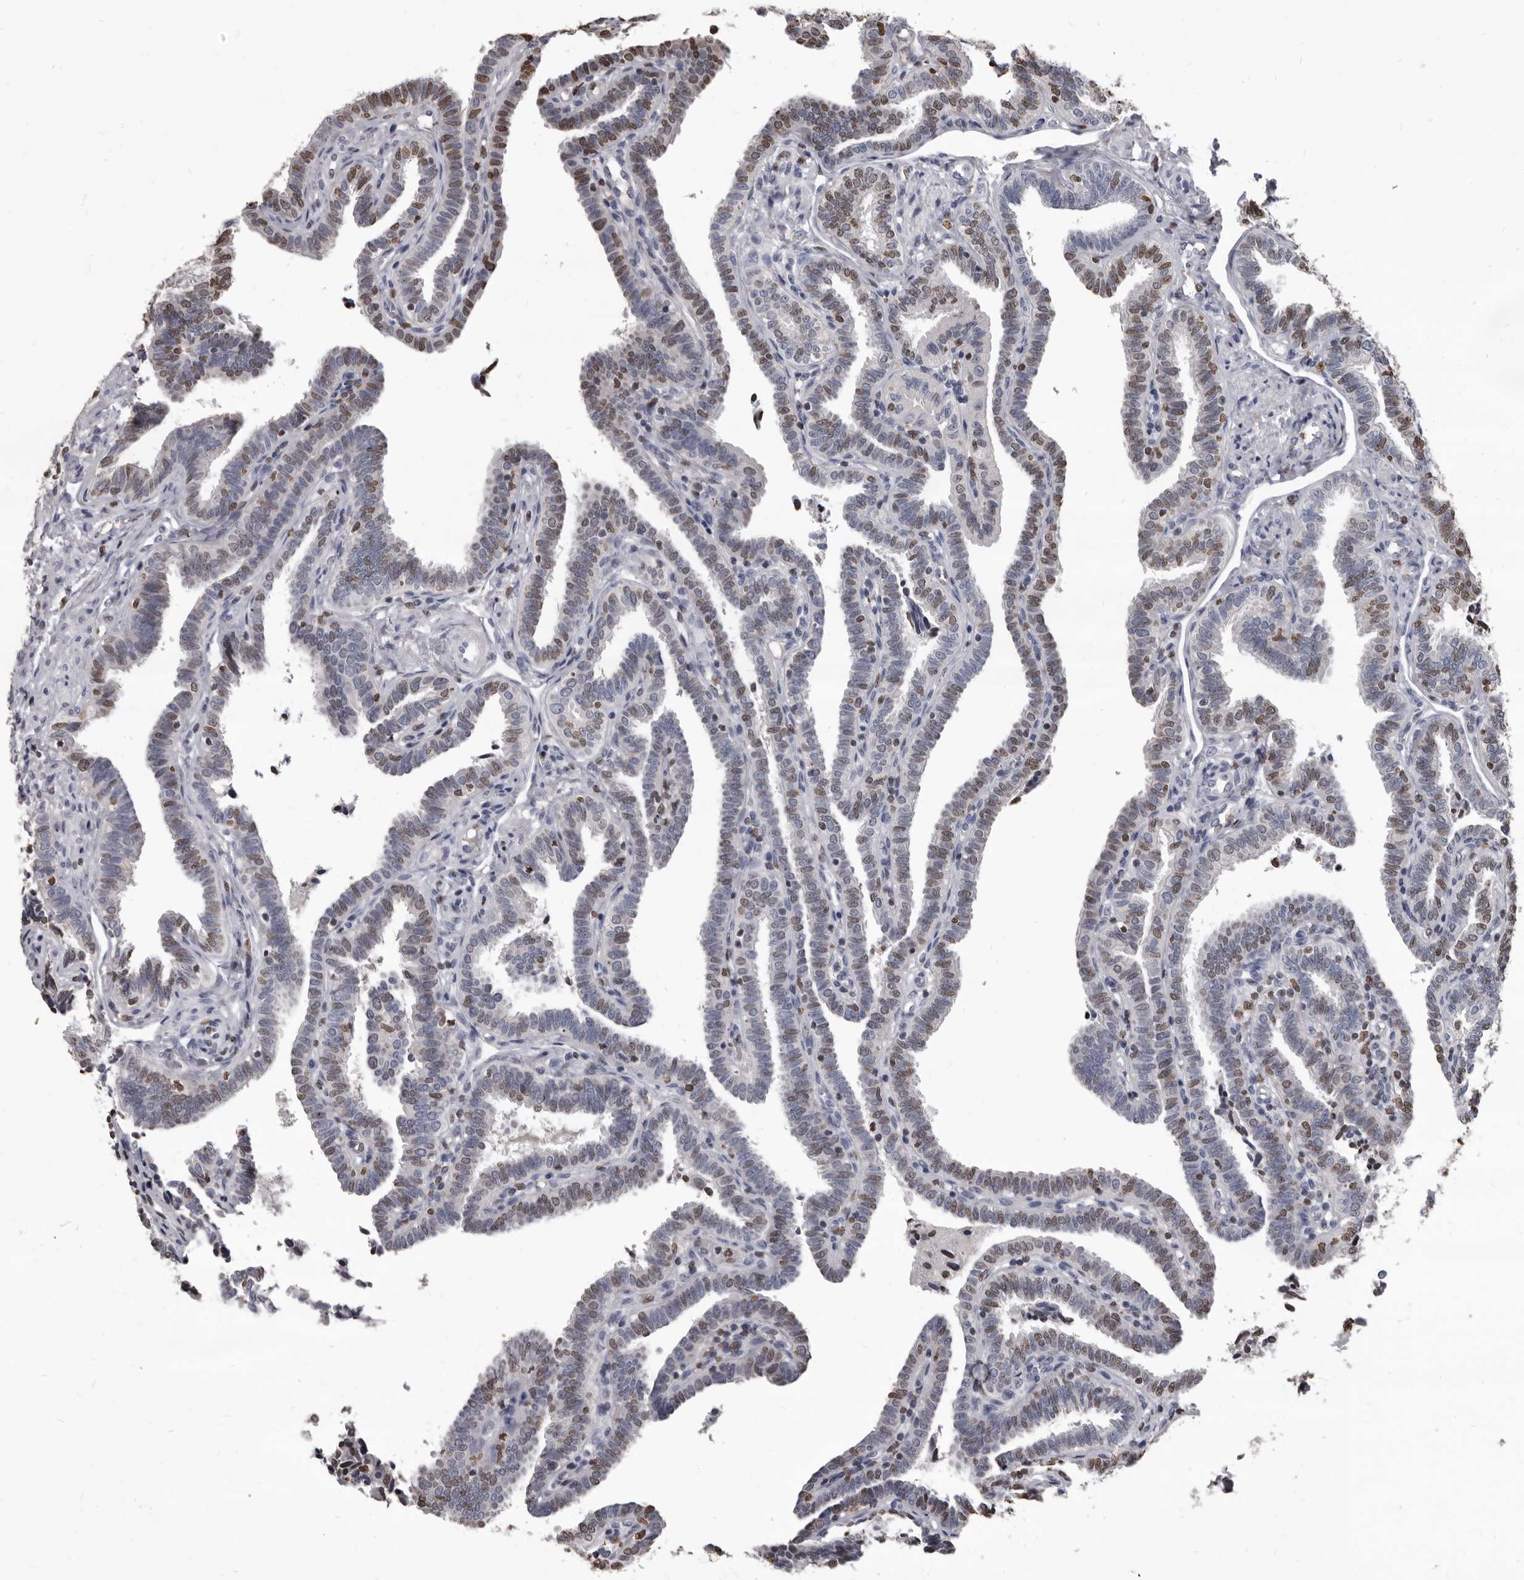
{"staining": {"intensity": "moderate", "quantity": "<25%", "location": "nuclear"}, "tissue": "fallopian tube", "cell_type": "Glandular cells", "image_type": "normal", "snomed": [{"axis": "morphology", "description": "Normal tissue, NOS"}, {"axis": "topography", "description": "Fallopian tube"}], "caption": "Human fallopian tube stained with a protein marker displays moderate staining in glandular cells.", "gene": "AHR", "patient": {"sex": "female", "age": 39}}